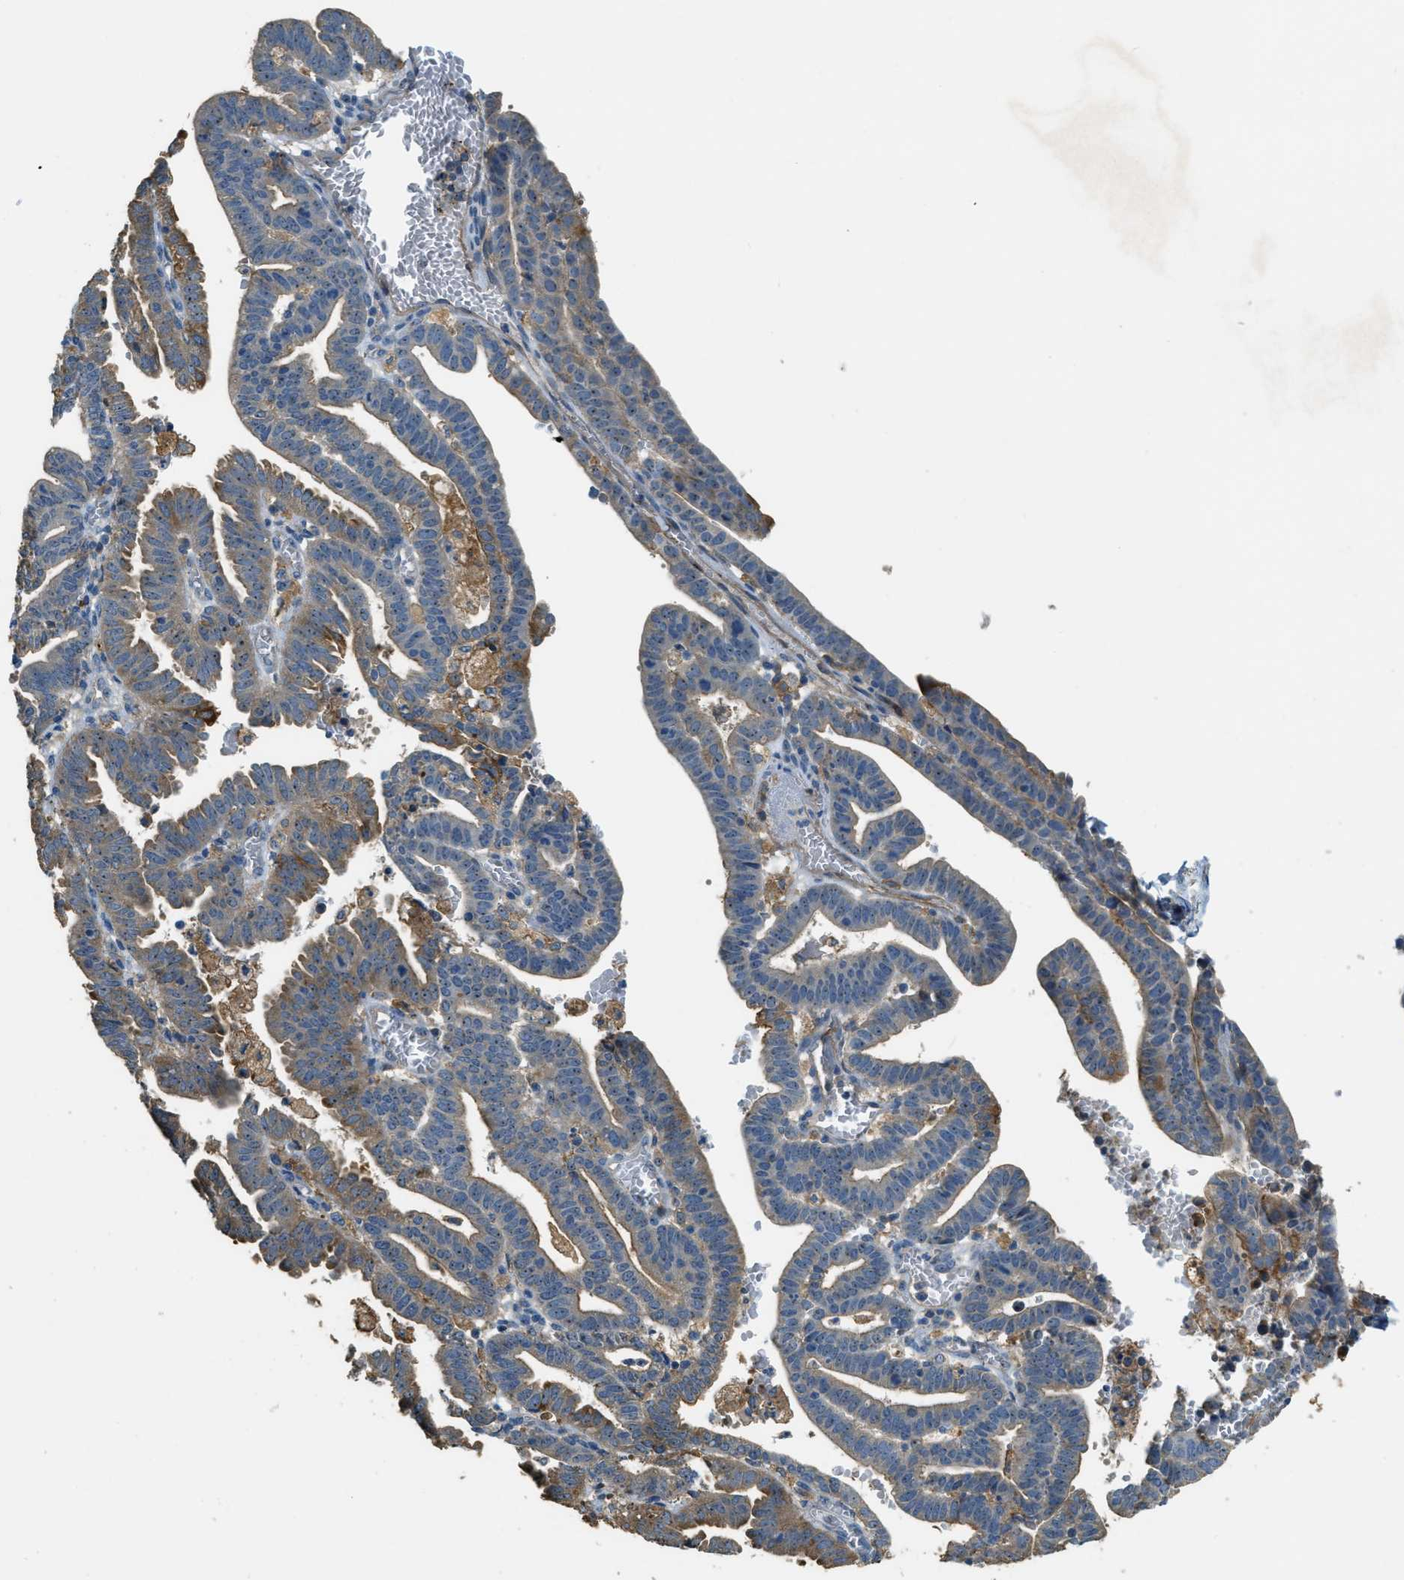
{"staining": {"intensity": "moderate", "quantity": "25%-75%", "location": "cytoplasmic/membranous"}, "tissue": "endometrial cancer", "cell_type": "Tumor cells", "image_type": "cancer", "snomed": [{"axis": "morphology", "description": "Adenocarcinoma, NOS"}, {"axis": "topography", "description": "Uterus"}], "caption": "Human endometrial adenocarcinoma stained with a protein marker exhibits moderate staining in tumor cells.", "gene": "OSMR", "patient": {"sex": "female", "age": 83}}